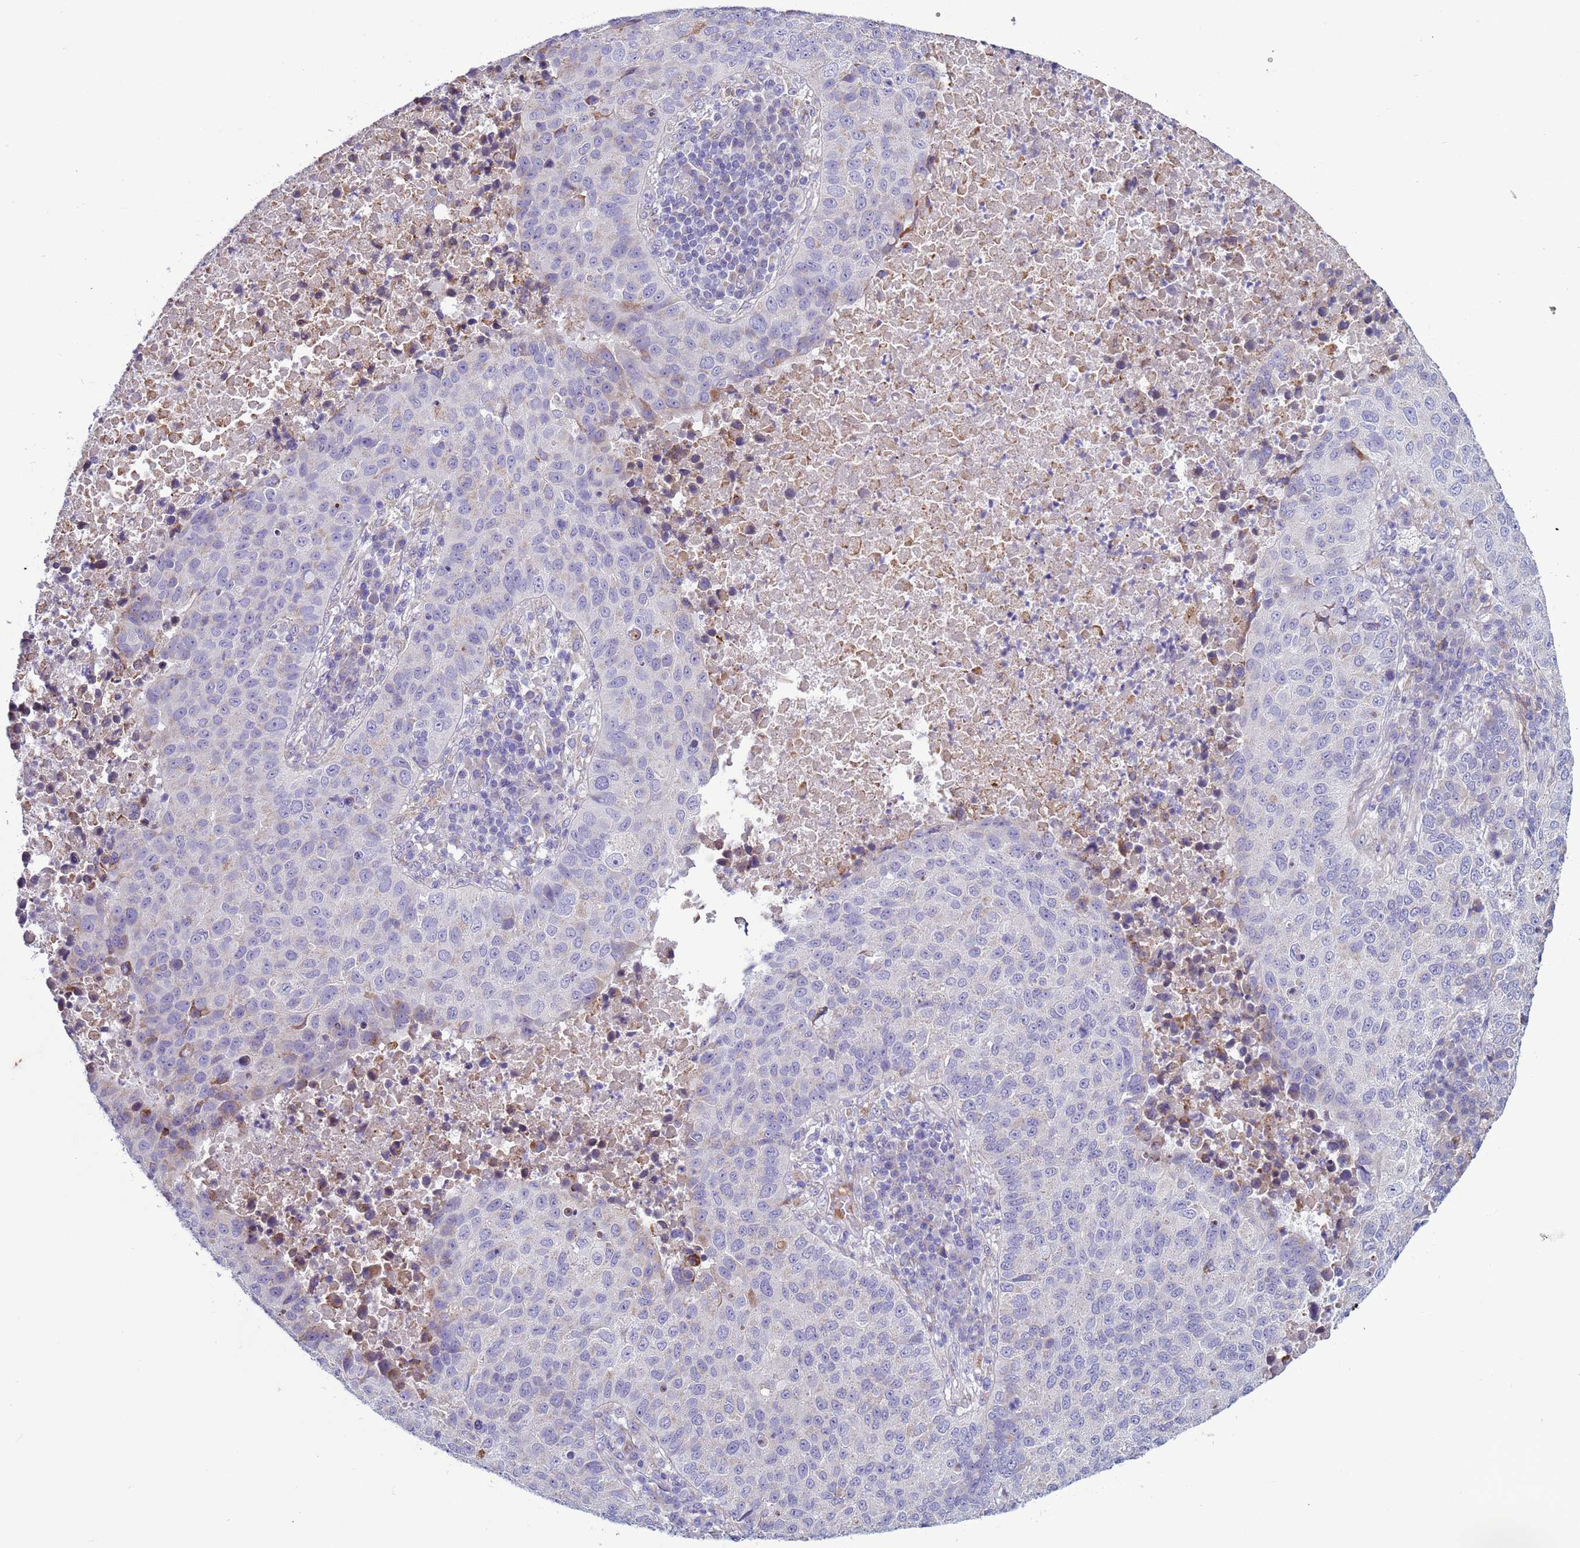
{"staining": {"intensity": "moderate", "quantity": "<25%", "location": "cytoplasmic/membranous"}, "tissue": "lung cancer", "cell_type": "Tumor cells", "image_type": "cancer", "snomed": [{"axis": "morphology", "description": "Squamous cell carcinoma, NOS"}, {"axis": "topography", "description": "Lung"}], "caption": "Protein staining of lung squamous cell carcinoma tissue shows moderate cytoplasmic/membranous positivity in about <25% of tumor cells.", "gene": "ABHD17B", "patient": {"sex": "male", "age": 73}}